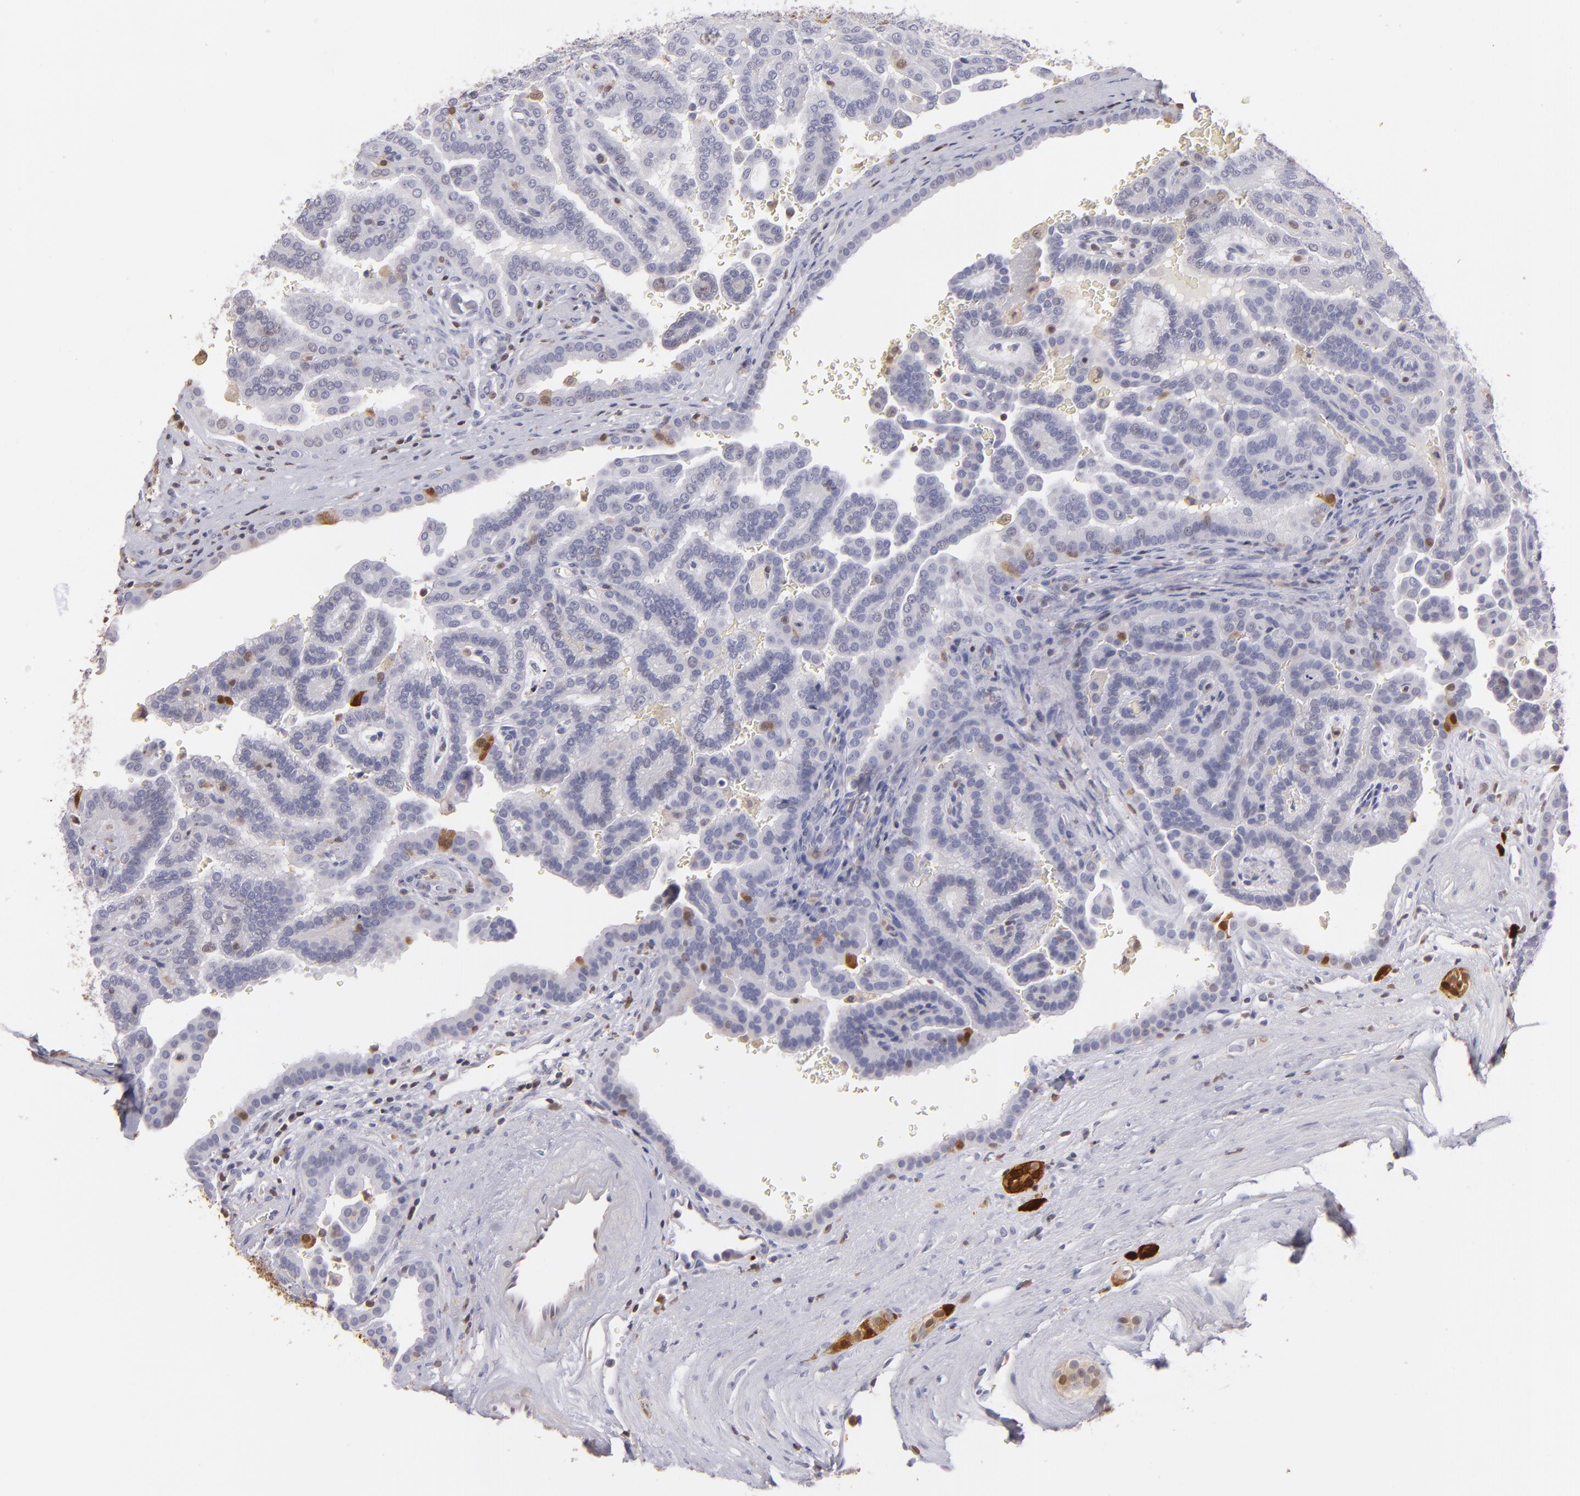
{"staining": {"intensity": "moderate", "quantity": "<25%", "location": "cytoplasmic/membranous,nuclear"}, "tissue": "renal cancer", "cell_type": "Tumor cells", "image_type": "cancer", "snomed": [{"axis": "morphology", "description": "Adenocarcinoma, NOS"}, {"axis": "topography", "description": "Kidney"}], "caption": "Renal cancer (adenocarcinoma) was stained to show a protein in brown. There is low levels of moderate cytoplasmic/membranous and nuclear expression in approximately <25% of tumor cells.", "gene": "S100A2", "patient": {"sex": "male", "age": 61}}